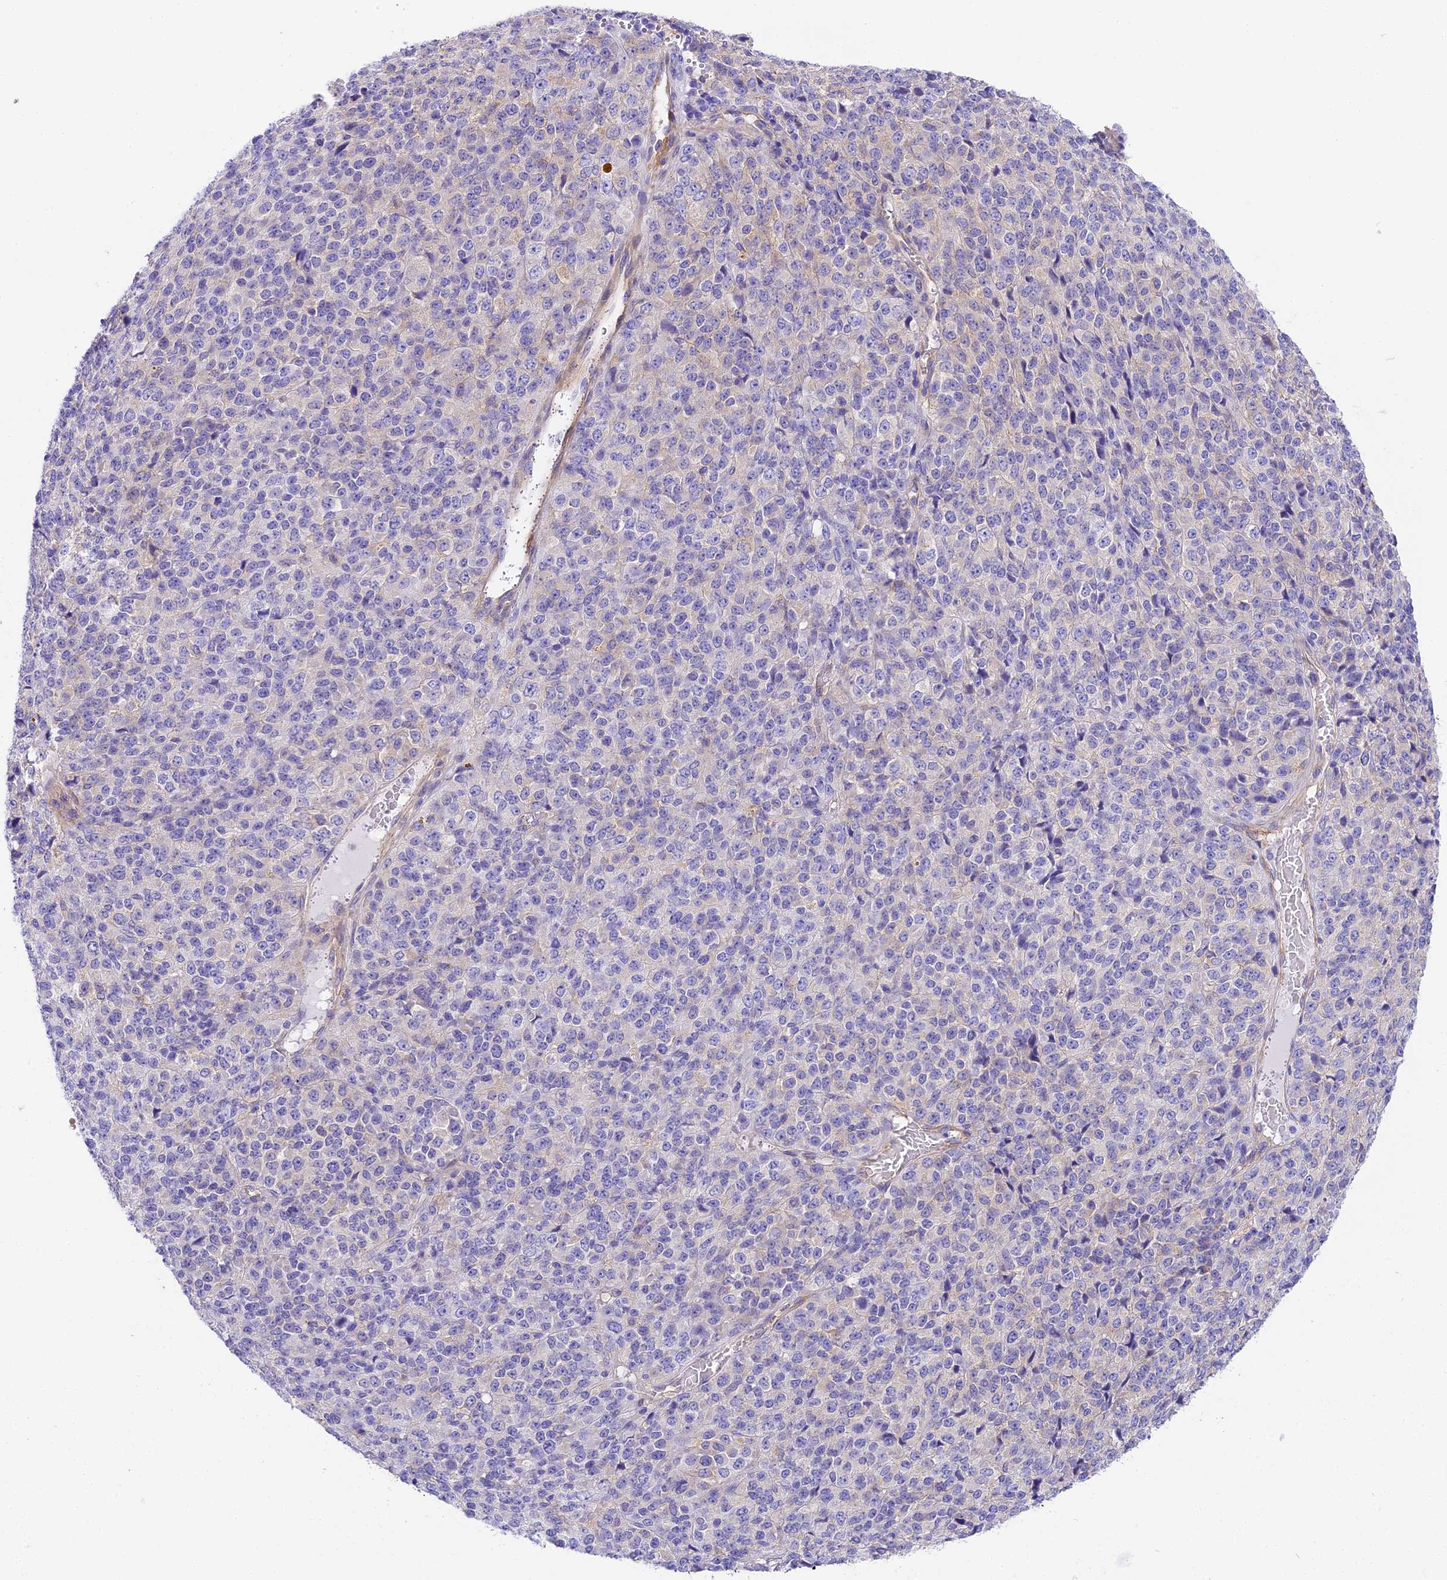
{"staining": {"intensity": "negative", "quantity": "none", "location": "none"}, "tissue": "melanoma", "cell_type": "Tumor cells", "image_type": "cancer", "snomed": [{"axis": "morphology", "description": "Malignant melanoma, Metastatic site"}, {"axis": "topography", "description": "Brain"}], "caption": "Tumor cells show no significant protein staining in melanoma. (Immunohistochemistry, brightfield microscopy, high magnification).", "gene": "HOMER3", "patient": {"sex": "female", "age": 56}}